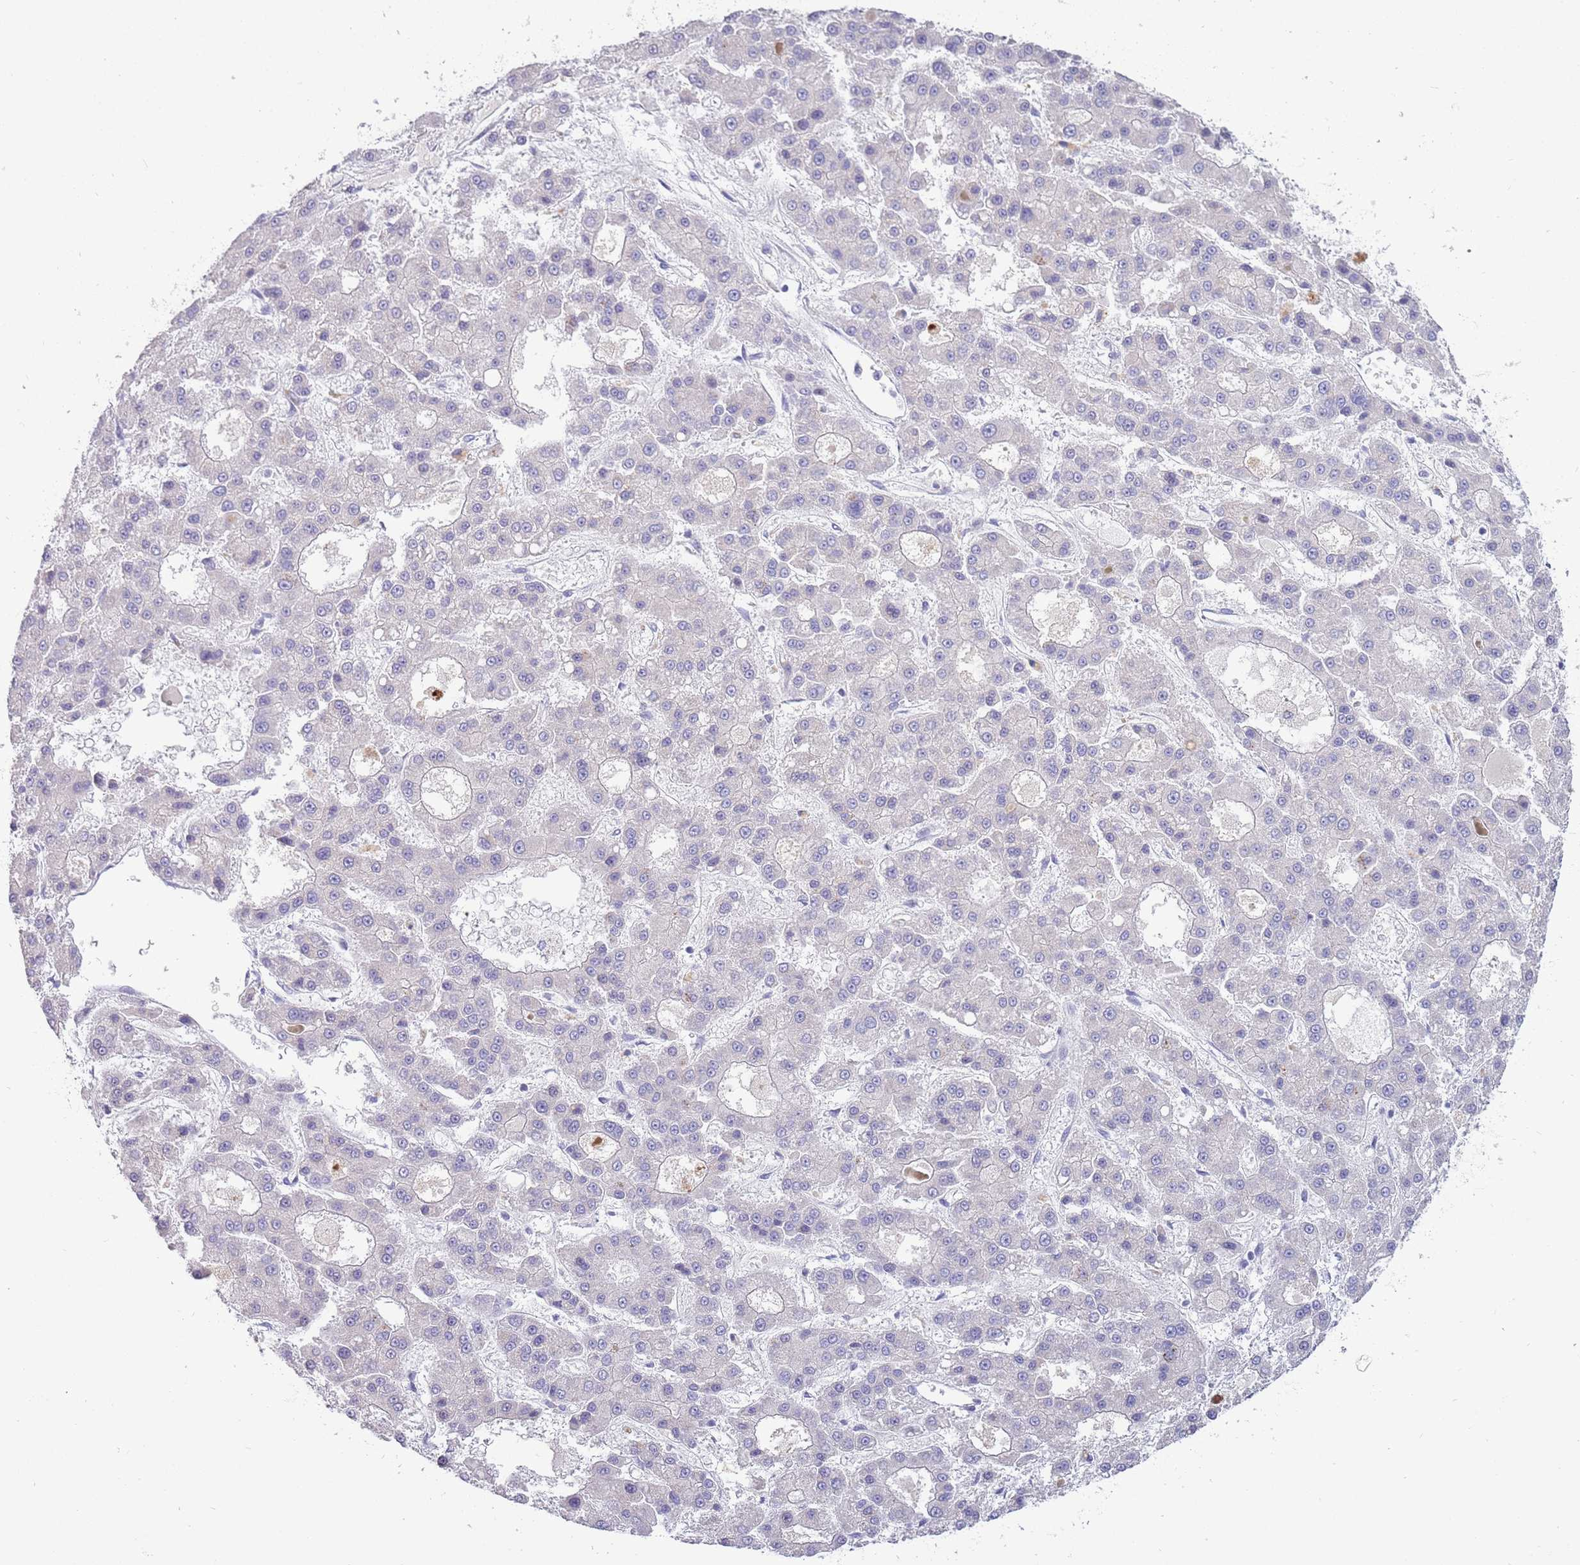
{"staining": {"intensity": "negative", "quantity": "none", "location": "none"}, "tissue": "liver cancer", "cell_type": "Tumor cells", "image_type": "cancer", "snomed": [{"axis": "morphology", "description": "Carcinoma, Hepatocellular, NOS"}, {"axis": "topography", "description": "Liver"}], "caption": "This micrograph is of liver cancer (hepatocellular carcinoma) stained with immunohistochemistry to label a protein in brown with the nuclei are counter-stained blue. There is no expression in tumor cells. (DAB (3,3'-diaminobenzidine) immunohistochemistry with hematoxylin counter stain).", "gene": "DDHD1", "patient": {"sex": "male", "age": 70}}